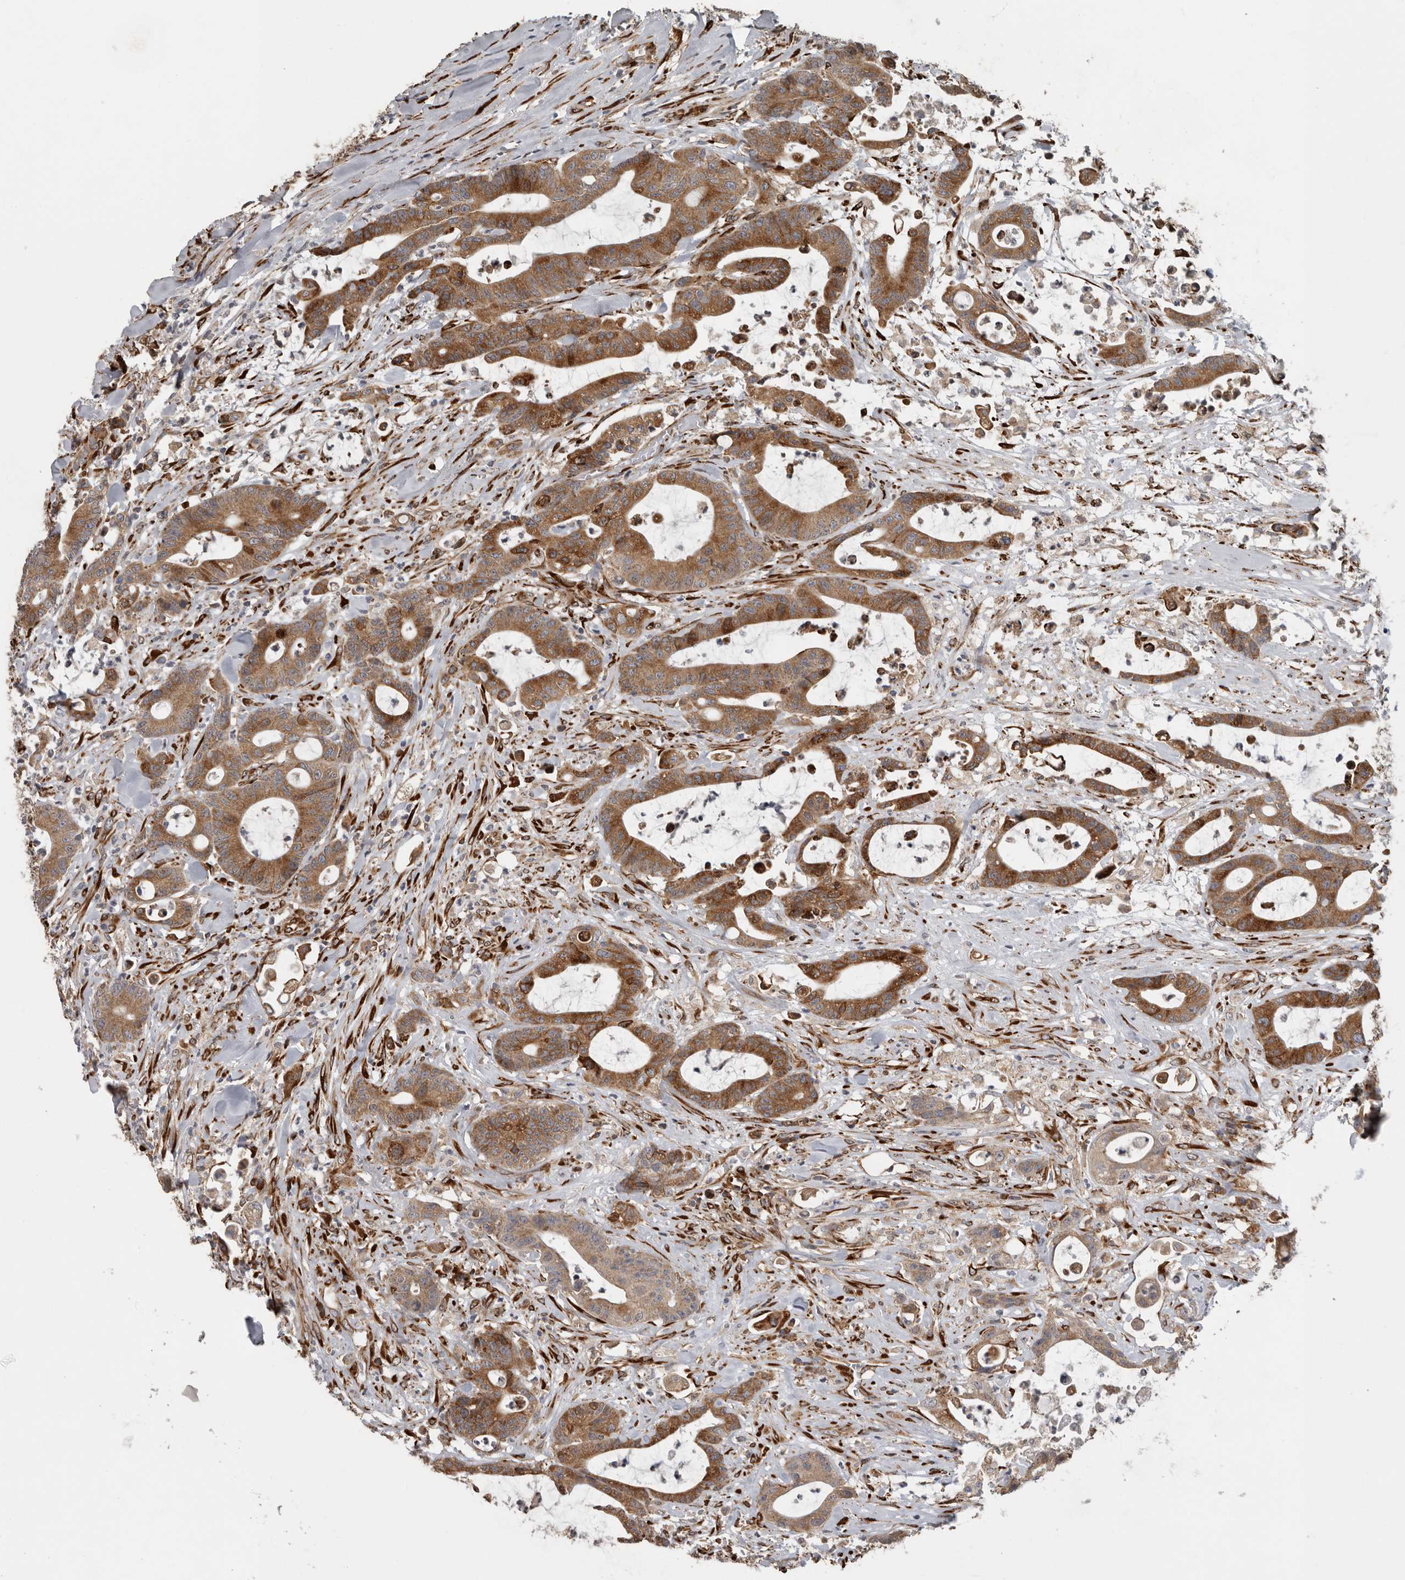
{"staining": {"intensity": "moderate", "quantity": ">75%", "location": "cytoplasmic/membranous"}, "tissue": "colorectal cancer", "cell_type": "Tumor cells", "image_type": "cancer", "snomed": [{"axis": "morphology", "description": "Adenocarcinoma, NOS"}, {"axis": "topography", "description": "Colon"}], "caption": "IHC (DAB (3,3'-diaminobenzidine)) staining of adenocarcinoma (colorectal) demonstrates moderate cytoplasmic/membranous protein positivity in approximately >75% of tumor cells.", "gene": "CEP350", "patient": {"sex": "female", "age": 84}}